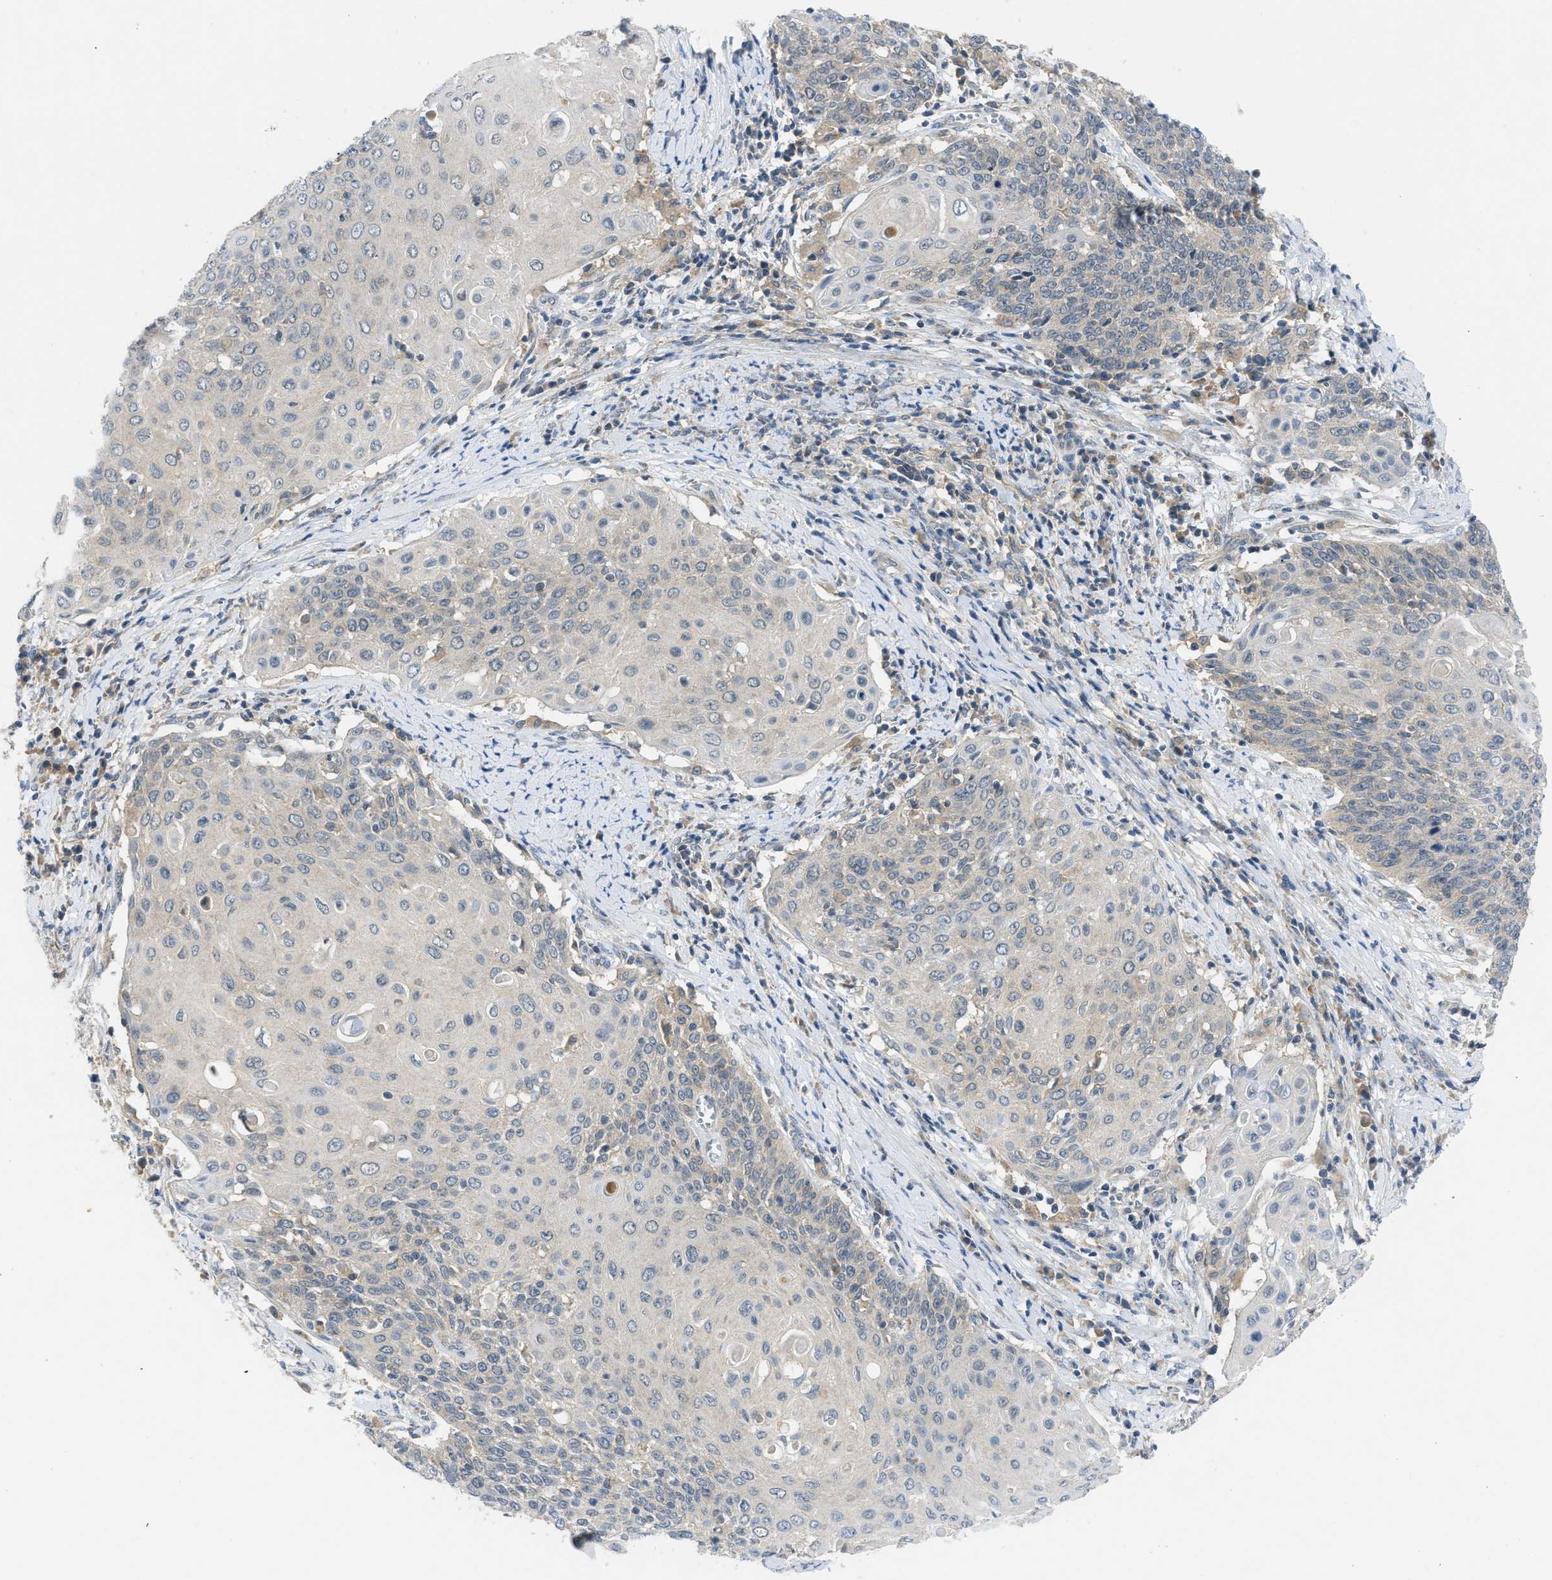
{"staining": {"intensity": "negative", "quantity": "none", "location": "none"}, "tissue": "cervical cancer", "cell_type": "Tumor cells", "image_type": "cancer", "snomed": [{"axis": "morphology", "description": "Squamous cell carcinoma, NOS"}, {"axis": "topography", "description": "Cervix"}], "caption": "This is an immunohistochemistry (IHC) histopathology image of squamous cell carcinoma (cervical). There is no staining in tumor cells.", "gene": "PDE7A", "patient": {"sex": "female", "age": 39}}